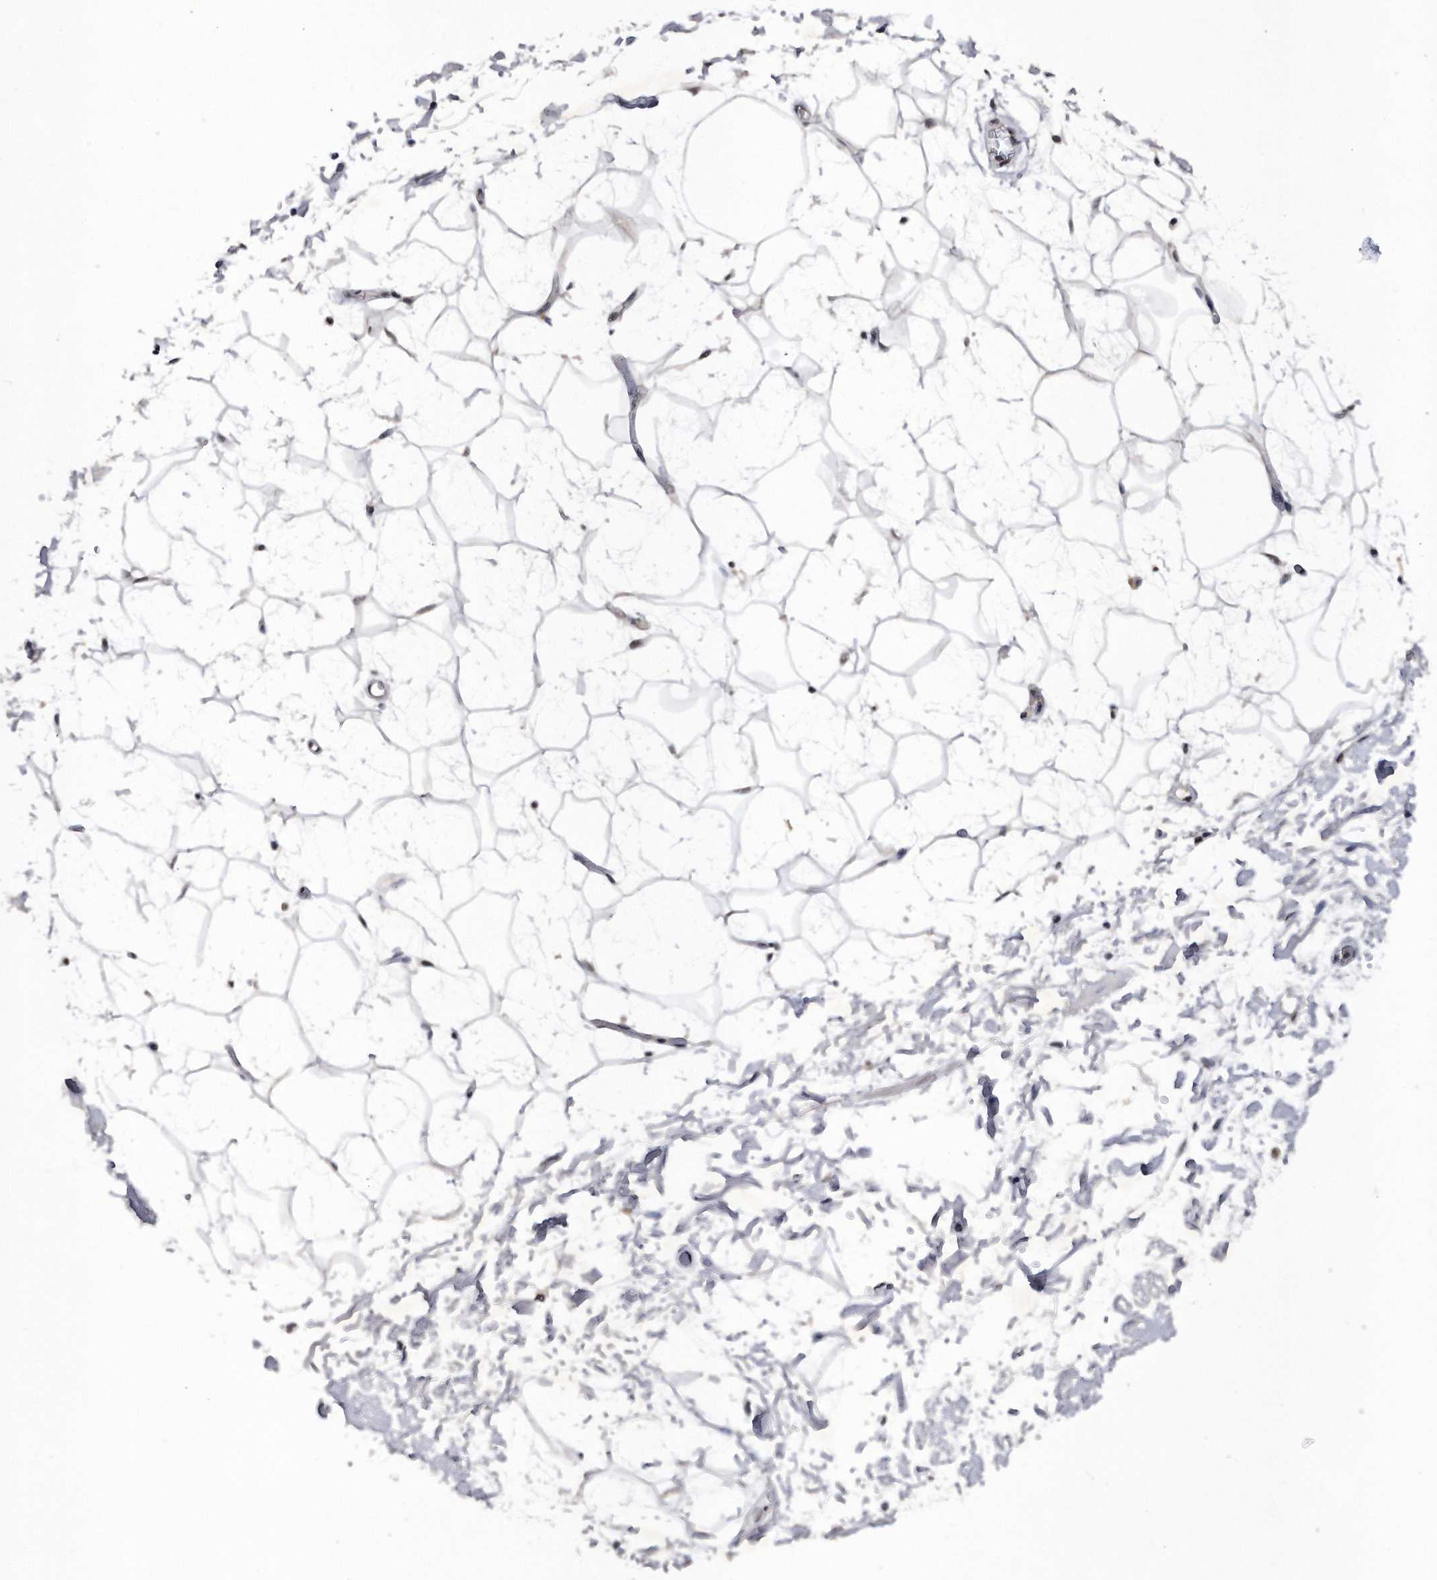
{"staining": {"intensity": "moderate", "quantity": "25%-75%", "location": "nuclear"}, "tissue": "adipose tissue", "cell_type": "Adipocytes", "image_type": "normal", "snomed": [{"axis": "morphology", "description": "Normal tissue, NOS"}, {"axis": "topography", "description": "Soft tissue"}], "caption": "Immunohistochemical staining of unremarkable human adipose tissue displays medium levels of moderate nuclear staining in approximately 25%-75% of adipocytes. Nuclei are stained in blue.", "gene": "VIRMA", "patient": {"sex": "male", "age": 72}}